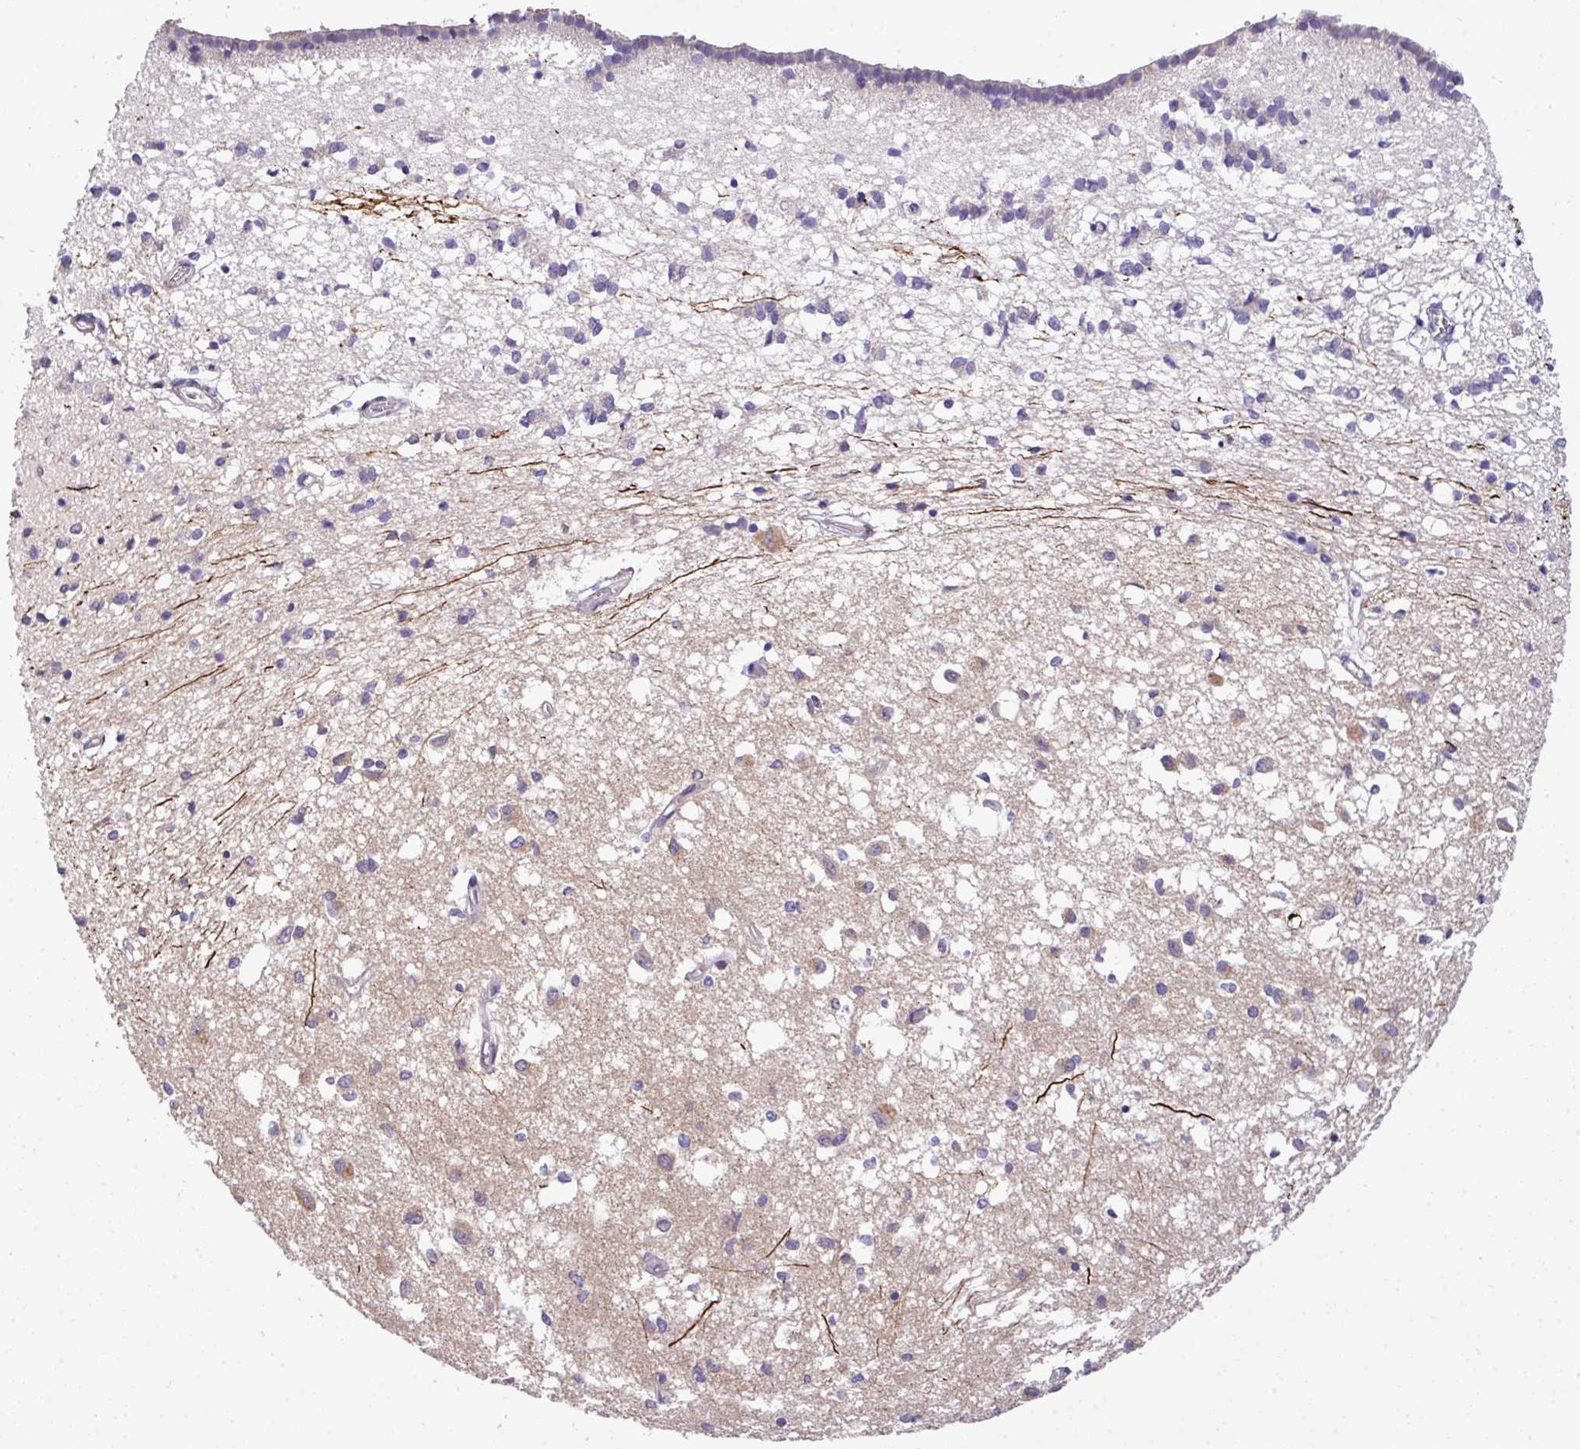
{"staining": {"intensity": "weak", "quantity": "<25%", "location": "cytoplasmic/membranous"}, "tissue": "caudate", "cell_type": "Glial cells", "image_type": "normal", "snomed": [{"axis": "morphology", "description": "Normal tissue, NOS"}, {"axis": "topography", "description": "Lateral ventricle wall"}], "caption": "There is no significant staining in glial cells of caudate. (Brightfield microscopy of DAB IHC at high magnification).", "gene": "ANXA2R", "patient": {"sex": "male", "age": 70}}